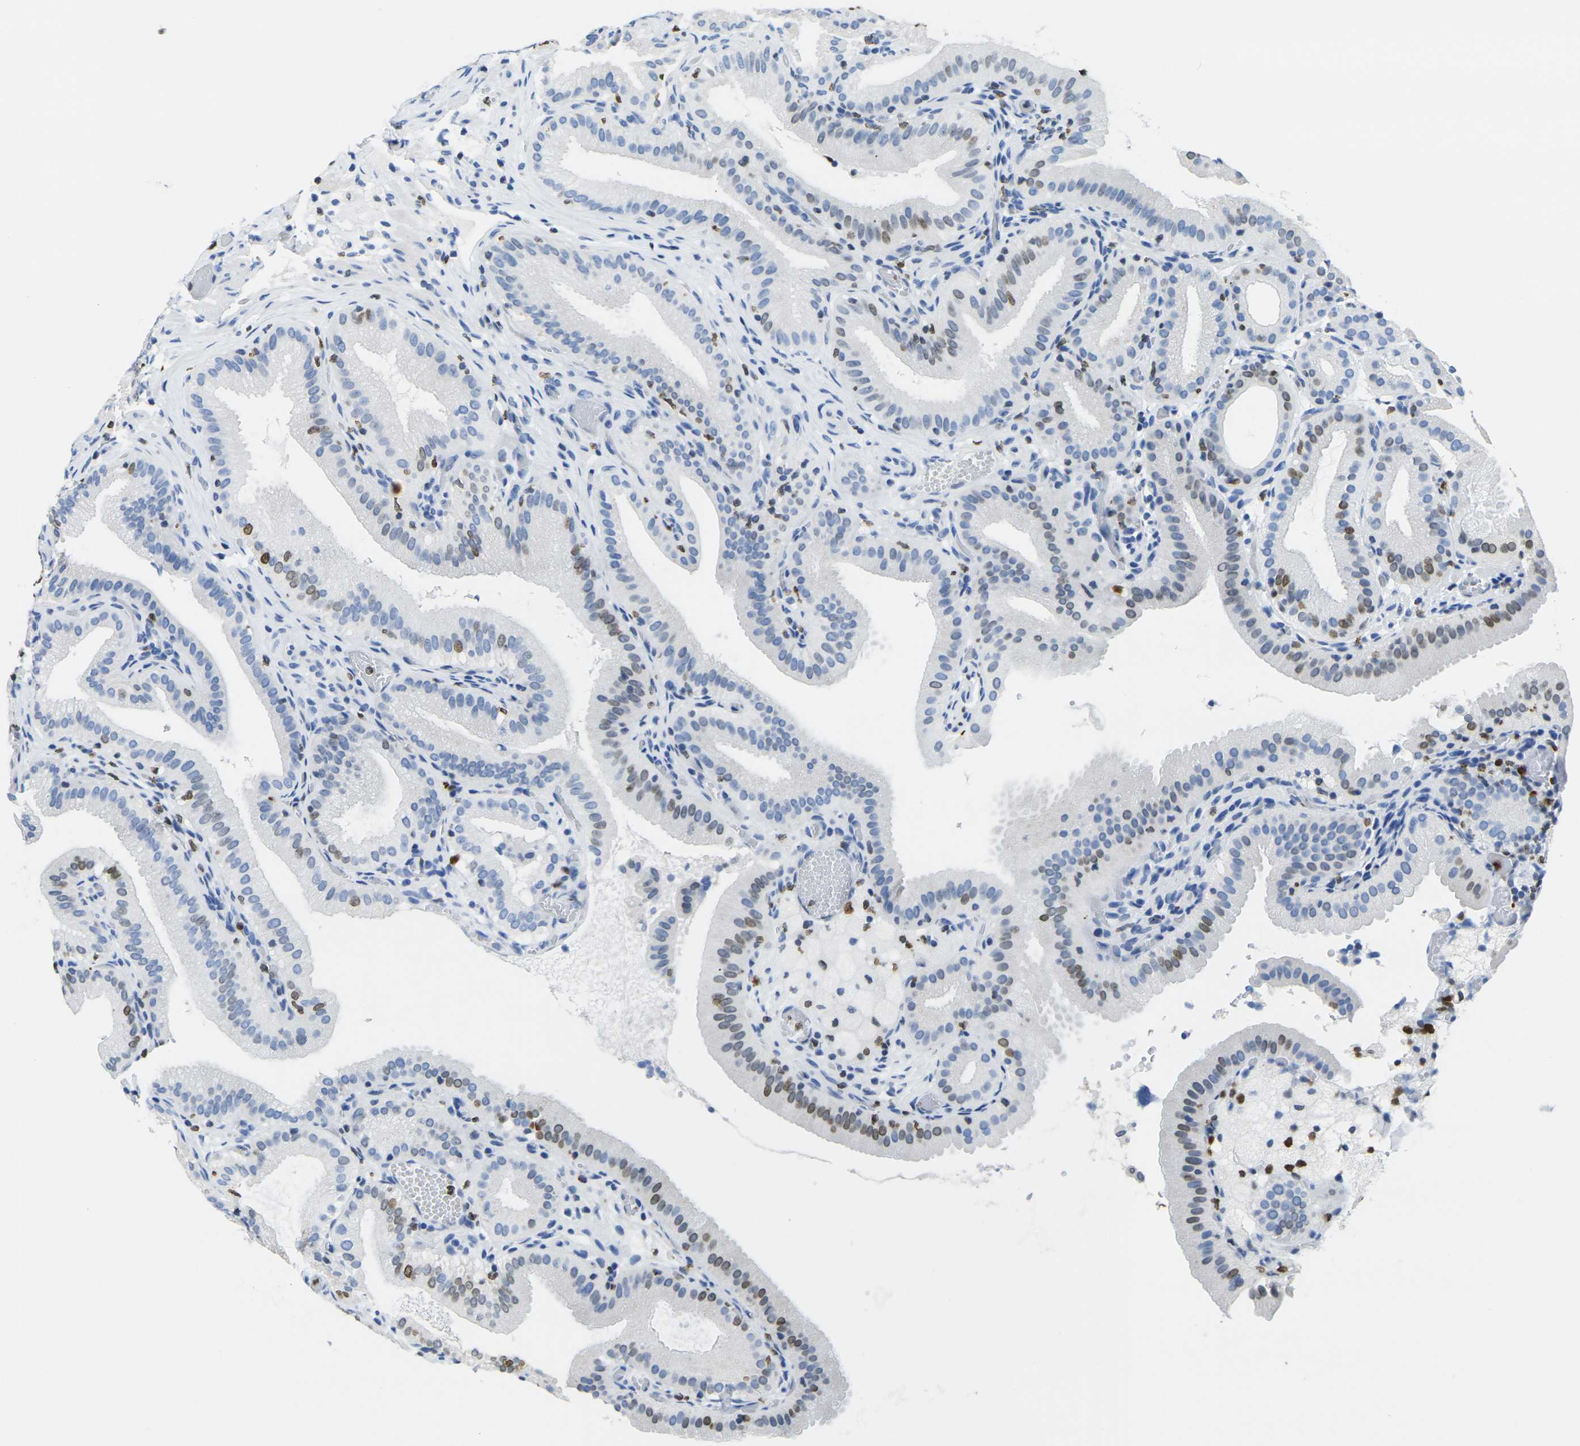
{"staining": {"intensity": "moderate", "quantity": "<25%", "location": "nuclear"}, "tissue": "gallbladder", "cell_type": "Glandular cells", "image_type": "normal", "snomed": [{"axis": "morphology", "description": "Normal tissue, NOS"}, {"axis": "topography", "description": "Gallbladder"}], "caption": "DAB immunohistochemical staining of unremarkable gallbladder exhibits moderate nuclear protein expression in approximately <25% of glandular cells.", "gene": "DRAXIN", "patient": {"sex": "male", "age": 54}}